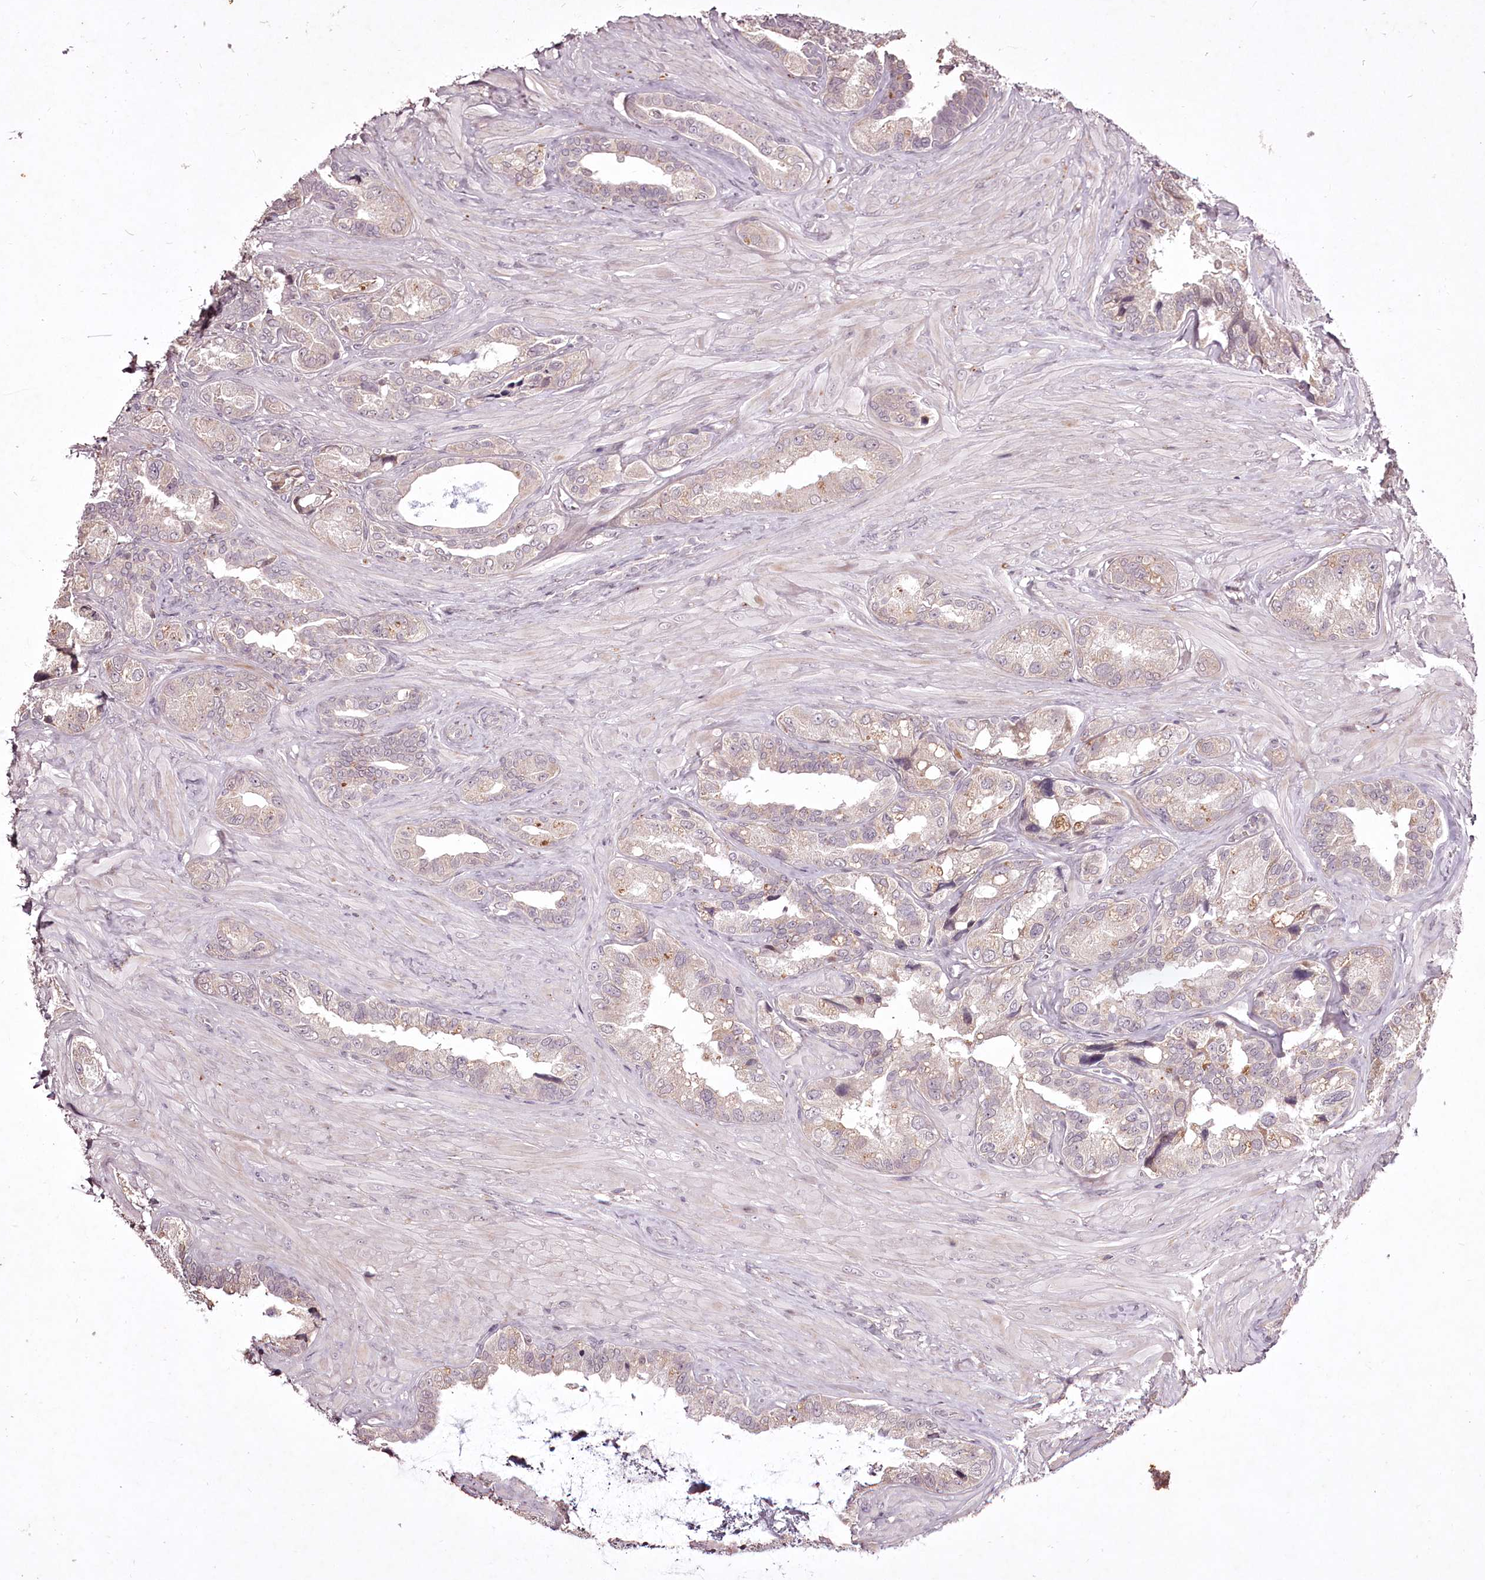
{"staining": {"intensity": "weak", "quantity": "<25%", "location": "cytoplasmic/membranous"}, "tissue": "seminal vesicle", "cell_type": "Glandular cells", "image_type": "normal", "snomed": [{"axis": "morphology", "description": "Normal tissue, NOS"}, {"axis": "topography", "description": "Seminal veicle"}, {"axis": "topography", "description": "Peripheral nerve tissue"}], "caption": "This is an IHC photomicrograph of normal human seminal vesicle. There is no staining in glandular cells.", "gene": "ADRA1D", "patient": {"sex": "male", "age": 67}}